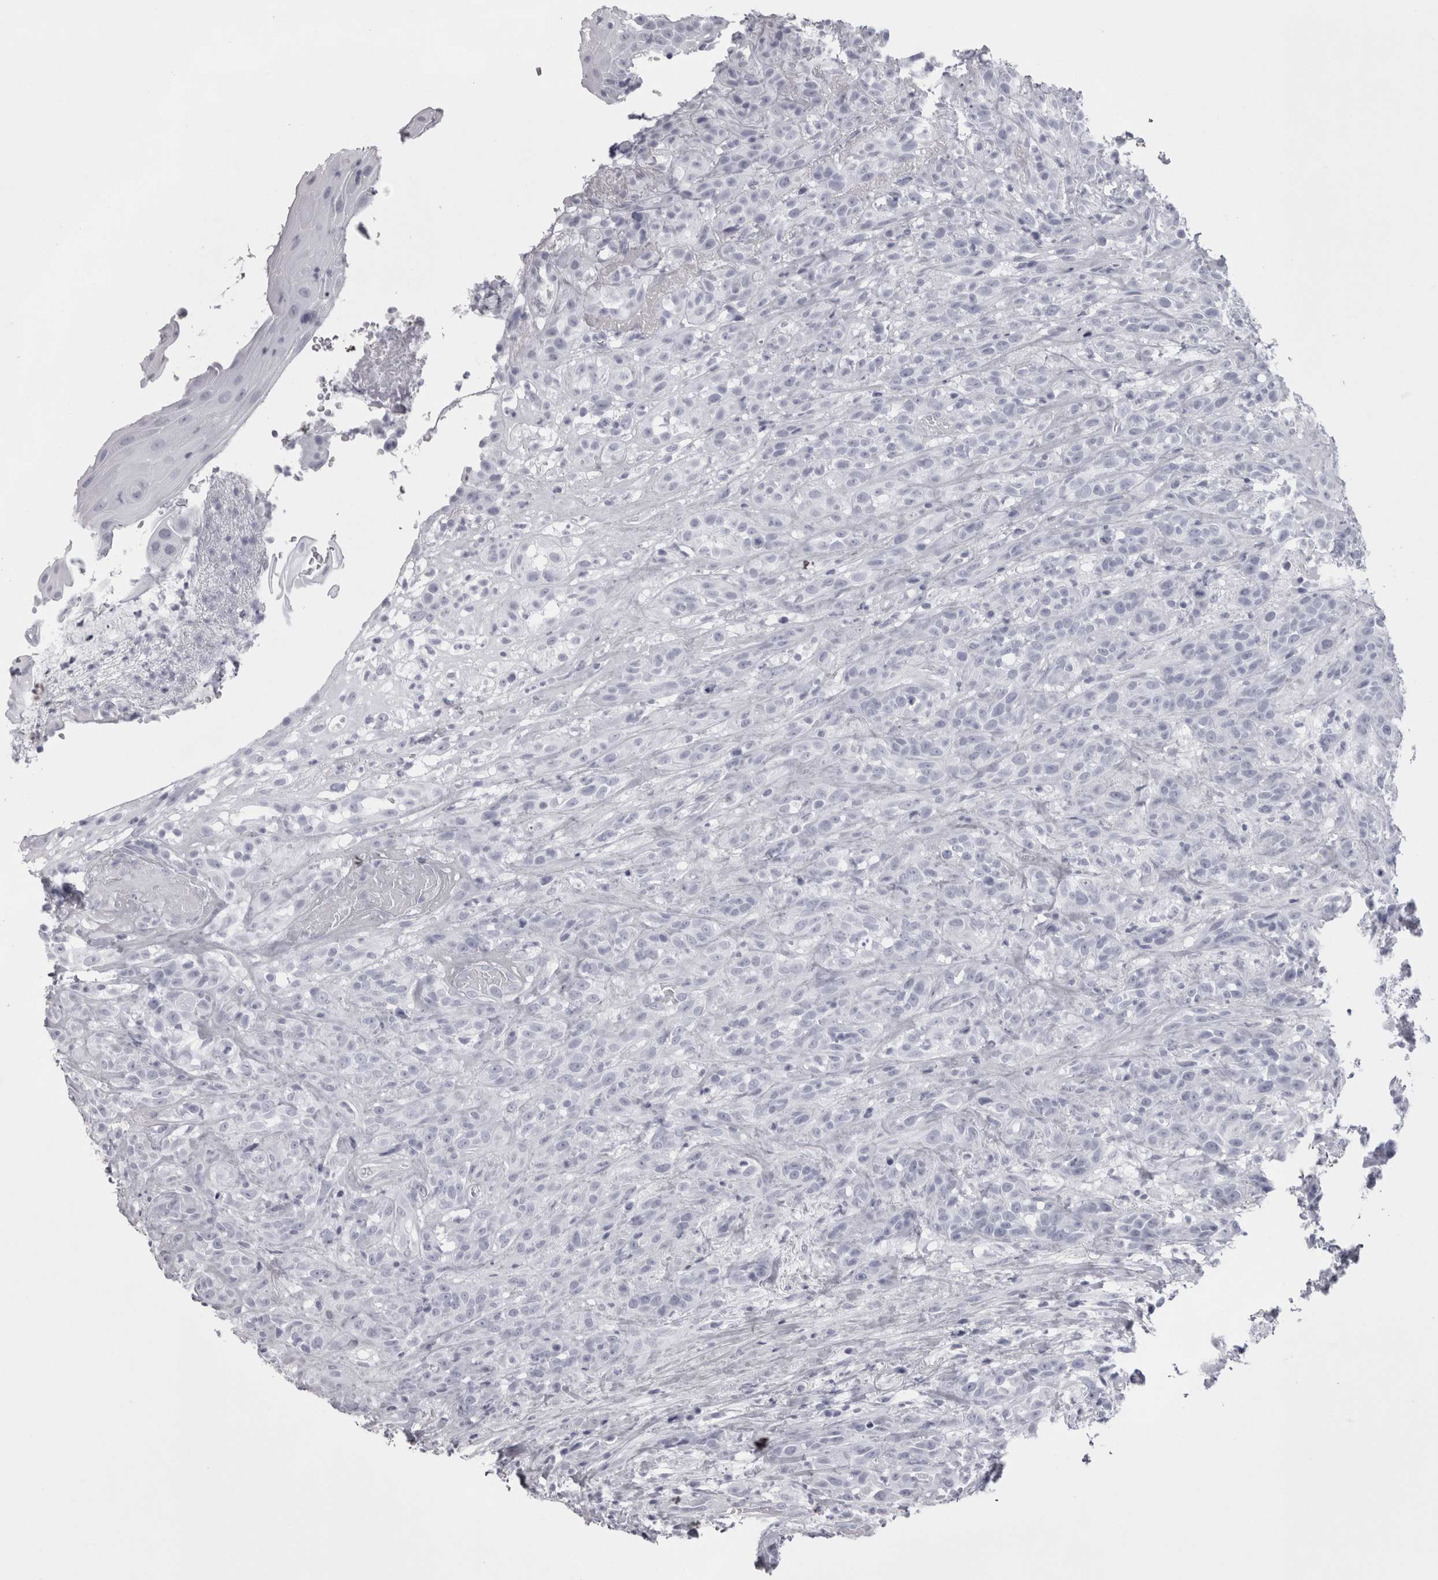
{"staining": {"intensity": "negative", "quantity": "none", "location": "none"}, "tissue": "head and neck cancer", "cell_type": "Tumor cells", "image_type": "cancer", "snomed": [{"axis": "morphology", "description": "Normal tissue, NOS"}, {"axis": "morphology", "description": "Squamous cell carcinoma, NOS"}, {"axis": "topography", "description": "Cartilage tissue"}, {"axis": "topography", "description": "Head-Neck"}], "caption": "Tumor cells show no significant positivity in squamous cell carcinoma (head and neck).", "gene": "SKAP1", "patient": {"sex": "male", "age": 62}}